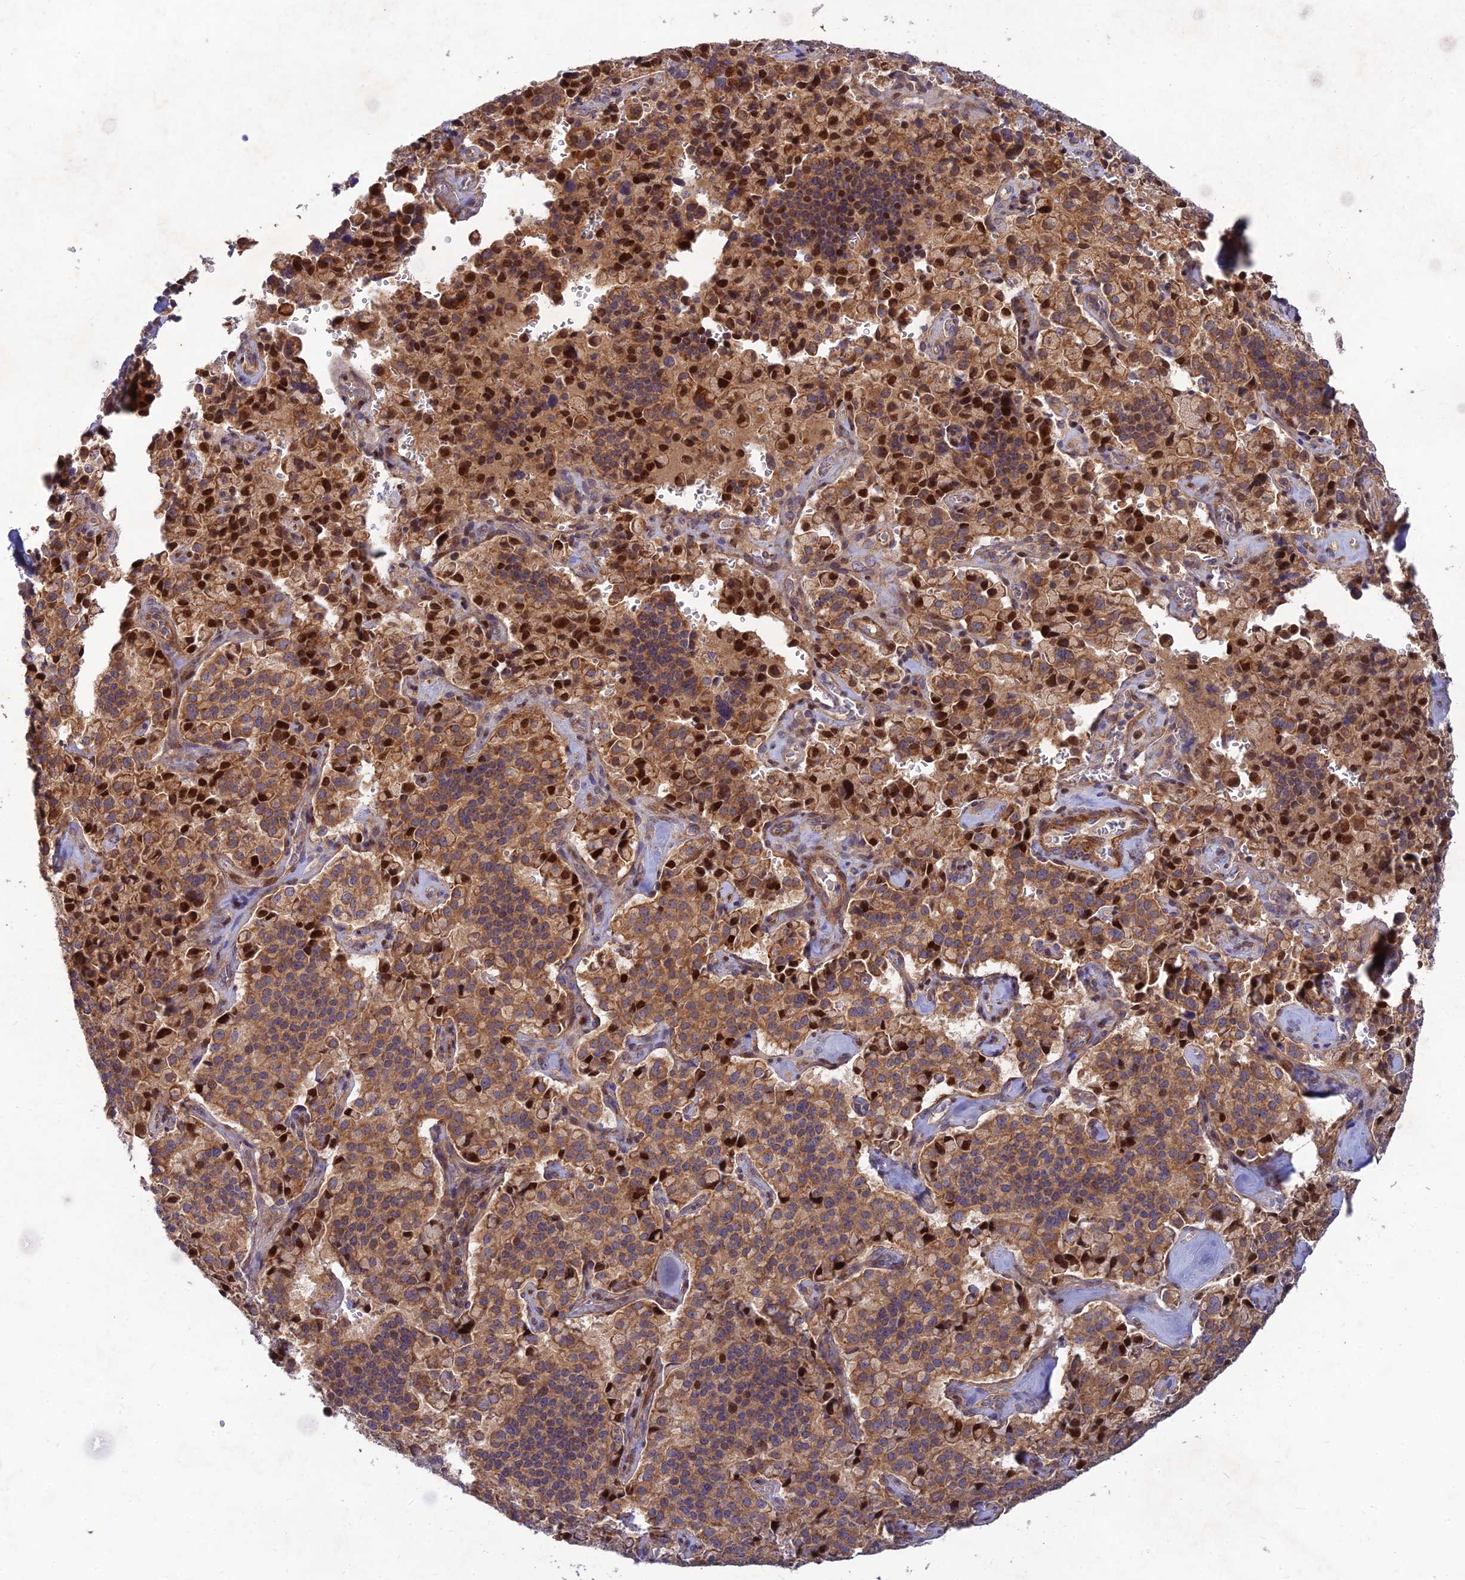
{"staining": {"intensity": "strong", "quantity": "25%-75%", "location": "cytoplasmic/membranous,nuclear"}, "tissue": "pancreatic cancer", "cell_type": "Tumor cells", "image_type": "cancer", "snomed": [{"axis": "morphology", "description": "Adenocarcinoma, NOS"}, {"axis": "topography", "description": "Pancreas"}], "caption": "Protein staining of pancreatic adenocarcinoma tissue reveals strong cytoplasmic/membranous and nuclear expression in approximately 25%-75% of tumor cells.", "gene": "RELCH", "patient": {"sex": "male", "age": 65}}